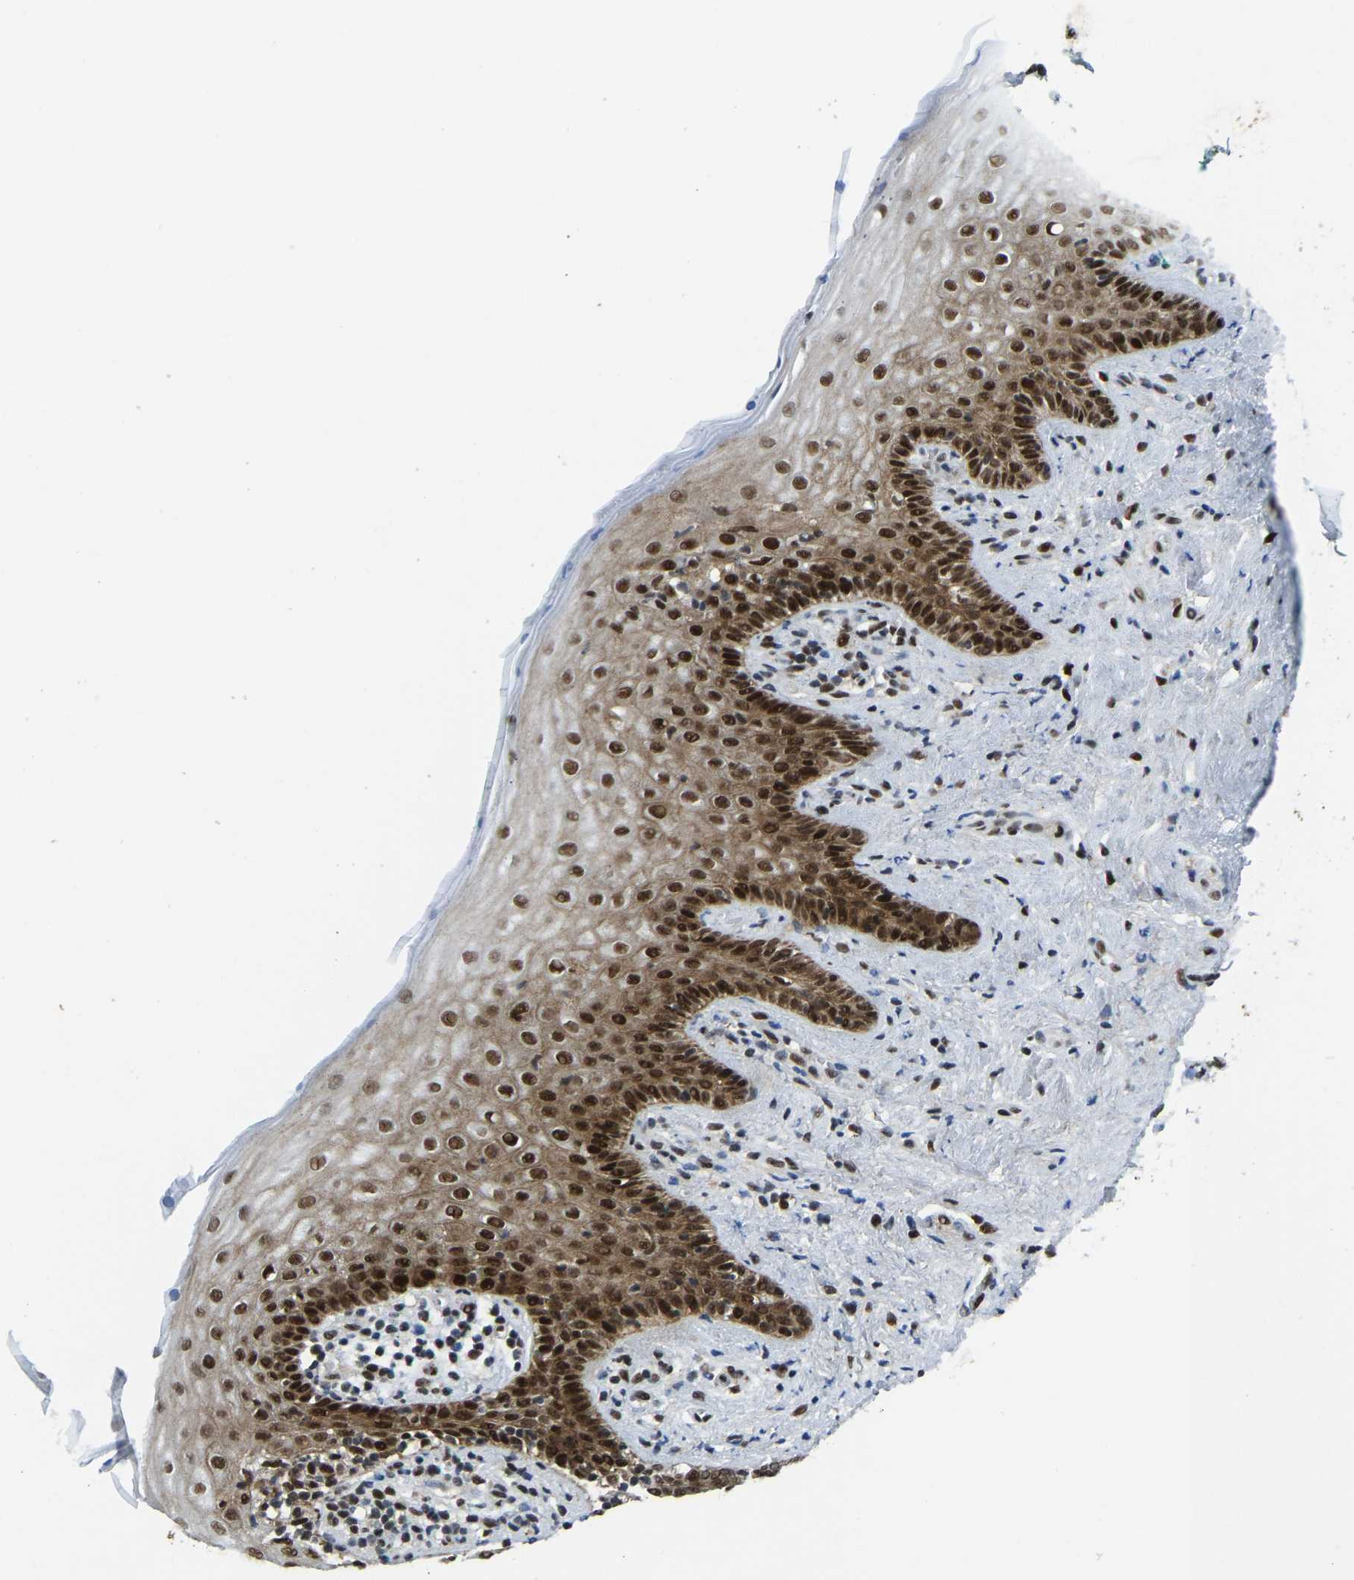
{"staining": {"intensity": "strong", "quantity": ">75%", "location": "cytoplasmic/membranous,nuclear"}, "tissue": "vagina", "cell_type": "Squamous epithelial cells", "image_type": "normal", "snomed": [{"axis": "morphology", "description": "Normal tissue, NOS"}, {"axis": "topography", "description": "Vagina"}], "caption": "Immunohistochemistry (DAB) staining of unremarkable human vagina exhibits strong cytoplasmic/membranous,nuclear protein staining in approximately >75% of squamous epithelial cells. The protein is shown in brown color, while the nuclei are stained blue.", "gene": "FOXK1", "patient": {"sex": "female", "age": 44}}